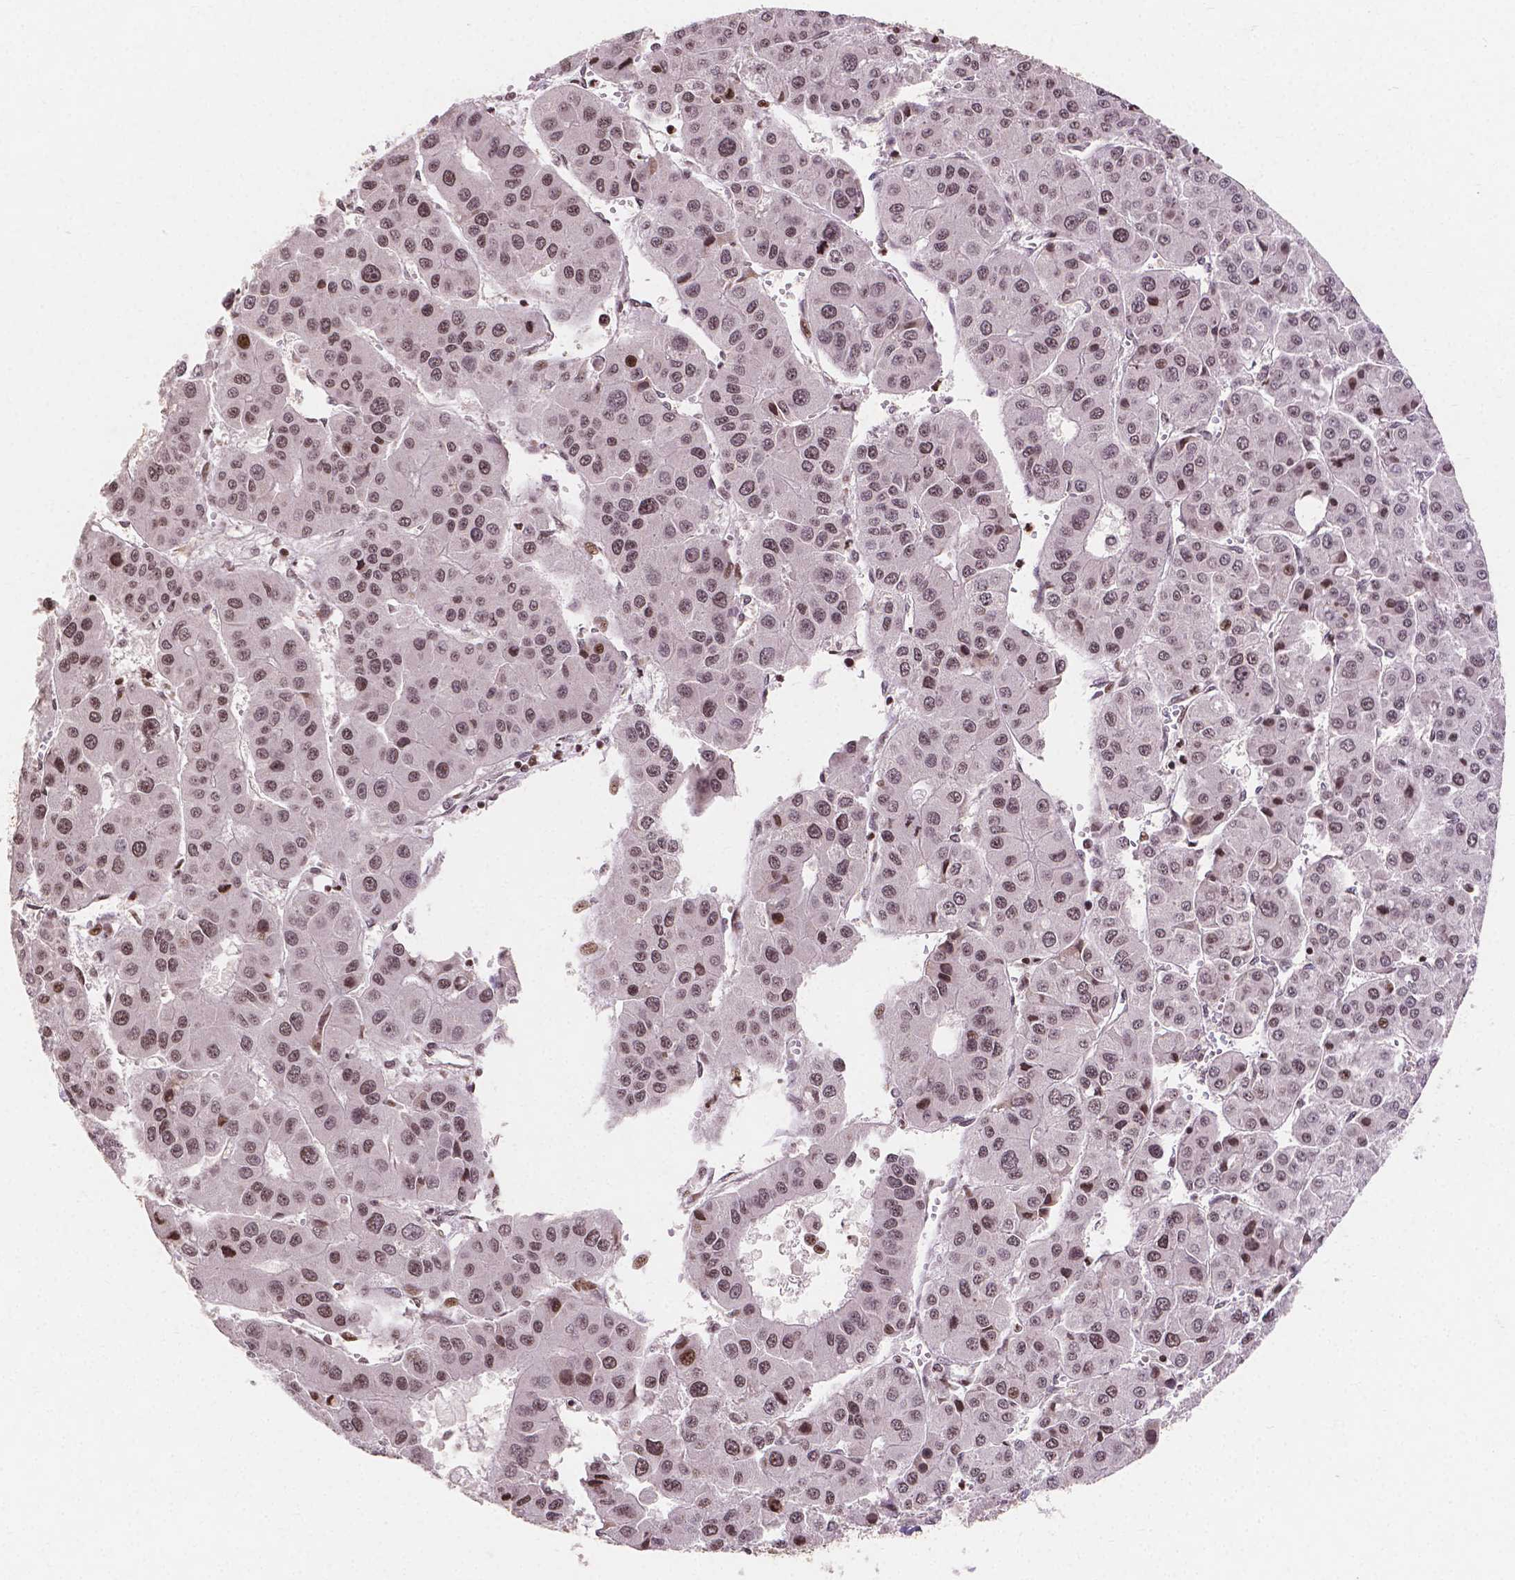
{"staining": {"intensity": "moderate", "quantity": ">75%", "location": "nuclear"}, "tissue": "liver cancer", "cell_type": "Tumor cells", "image_type": "cancer", "snomed": [{"axis": "morphology", "description": "Carcinoma, Hepatocellular, NOS"}, {"axis": "topography", "description": "Liver"}], "caption": "Tumor cells display medium levels of moderate nuclear expression in about >75% of cells in liver cancer. The staining was performed using DAB to visualize the protein expression in brown, while the nuclei were stained in blue with hematoxylin (Magnification: 20x).", "gene": "PTPN18", "patient": {"sex": "male", "age": 73}}